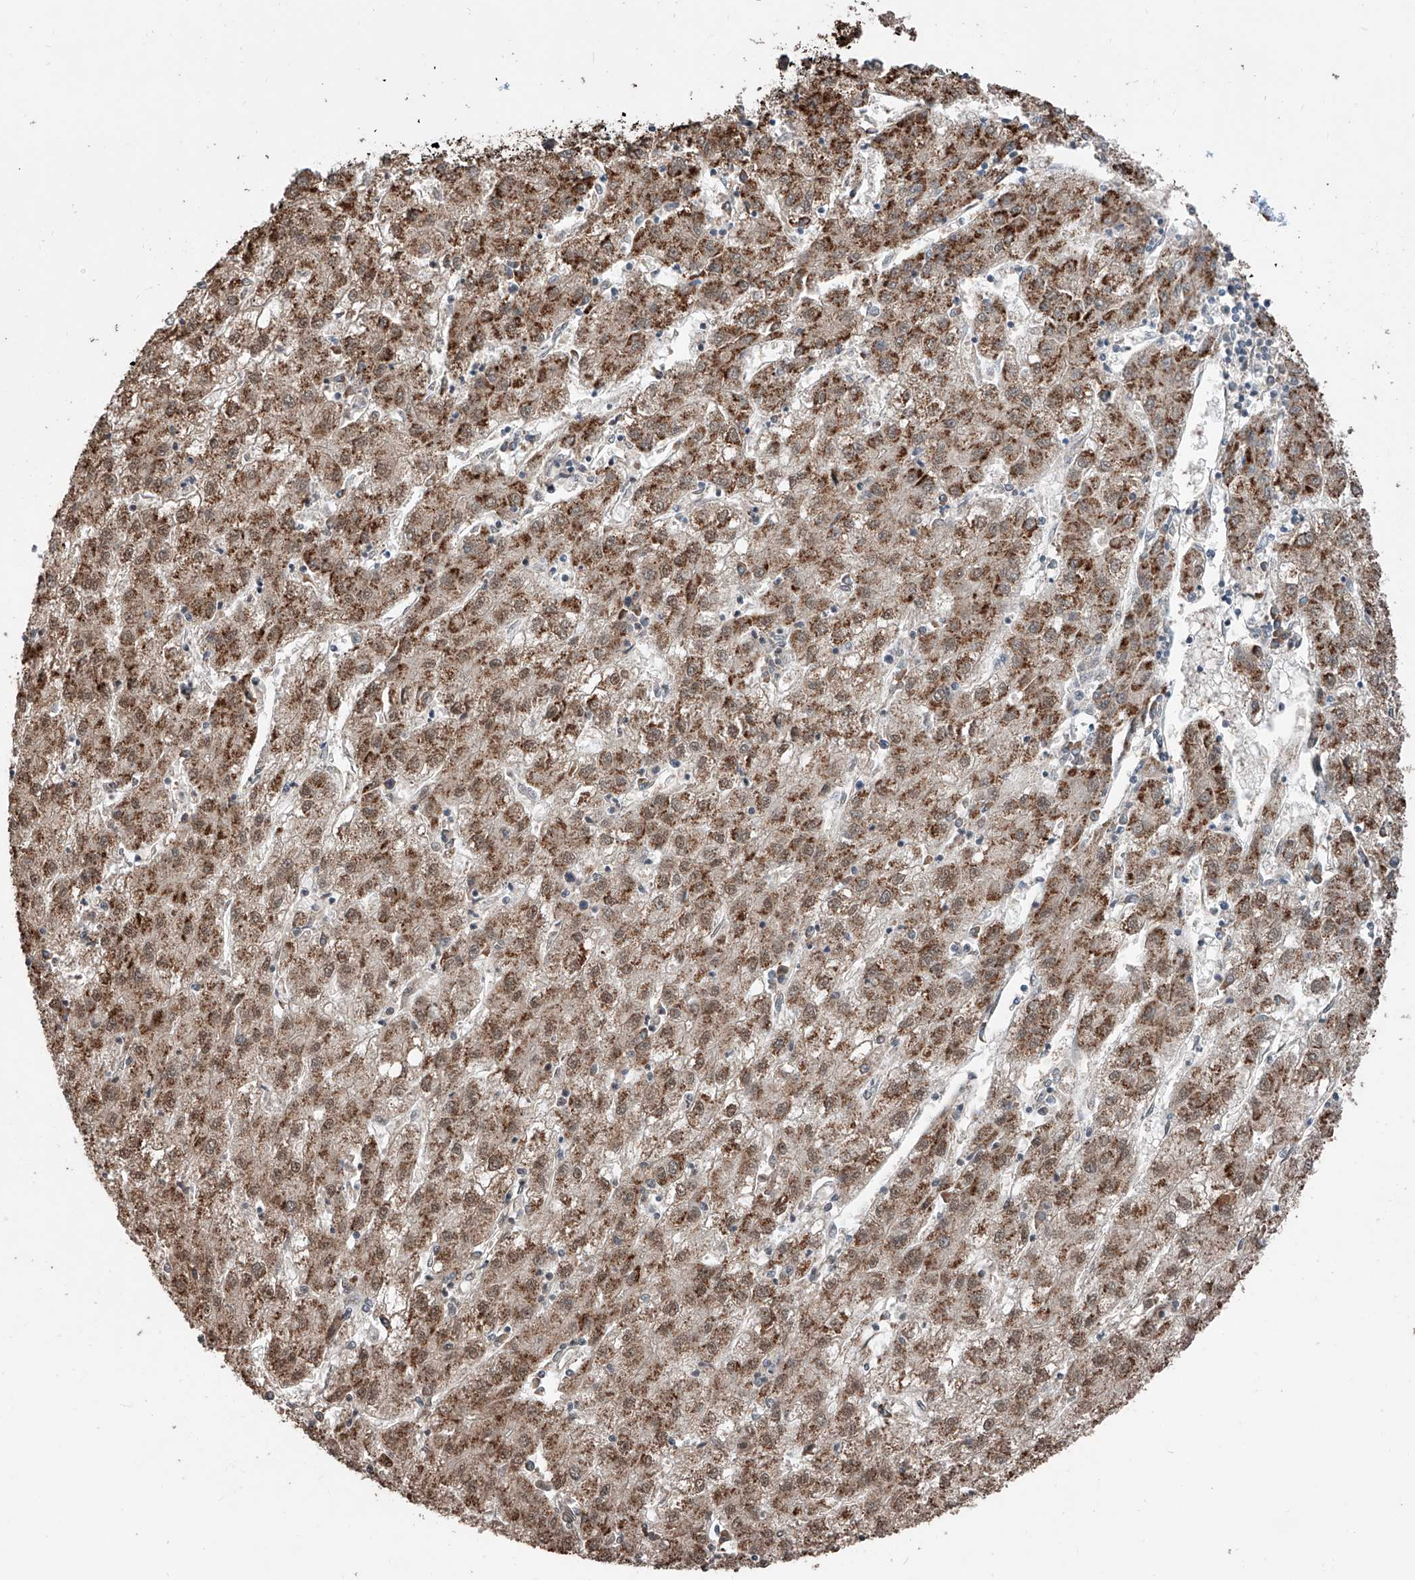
{"staining": {"intensity": "moderate", "quantity": ">75%", "location": "cytoplasmic/membranous"}, "tissue": "liver cancer", "cell_type": "Tumor cells", "image_type": "cancer", "snomed": [{"axis": "morphology", "description": "Carcinoma, Hepatocellular, NOS"}, {"axis": "topography", "description": "Liver"}], "caption": "Approximately >75% of tumor cells in liver hepatocellular carcinoma reveal moderate cytoplasmic/membranous protein positivity as visualized by brown immunohistochemical staining.", "gene": "ZNF445", "patient": {"sex": "male", "age": 72}}